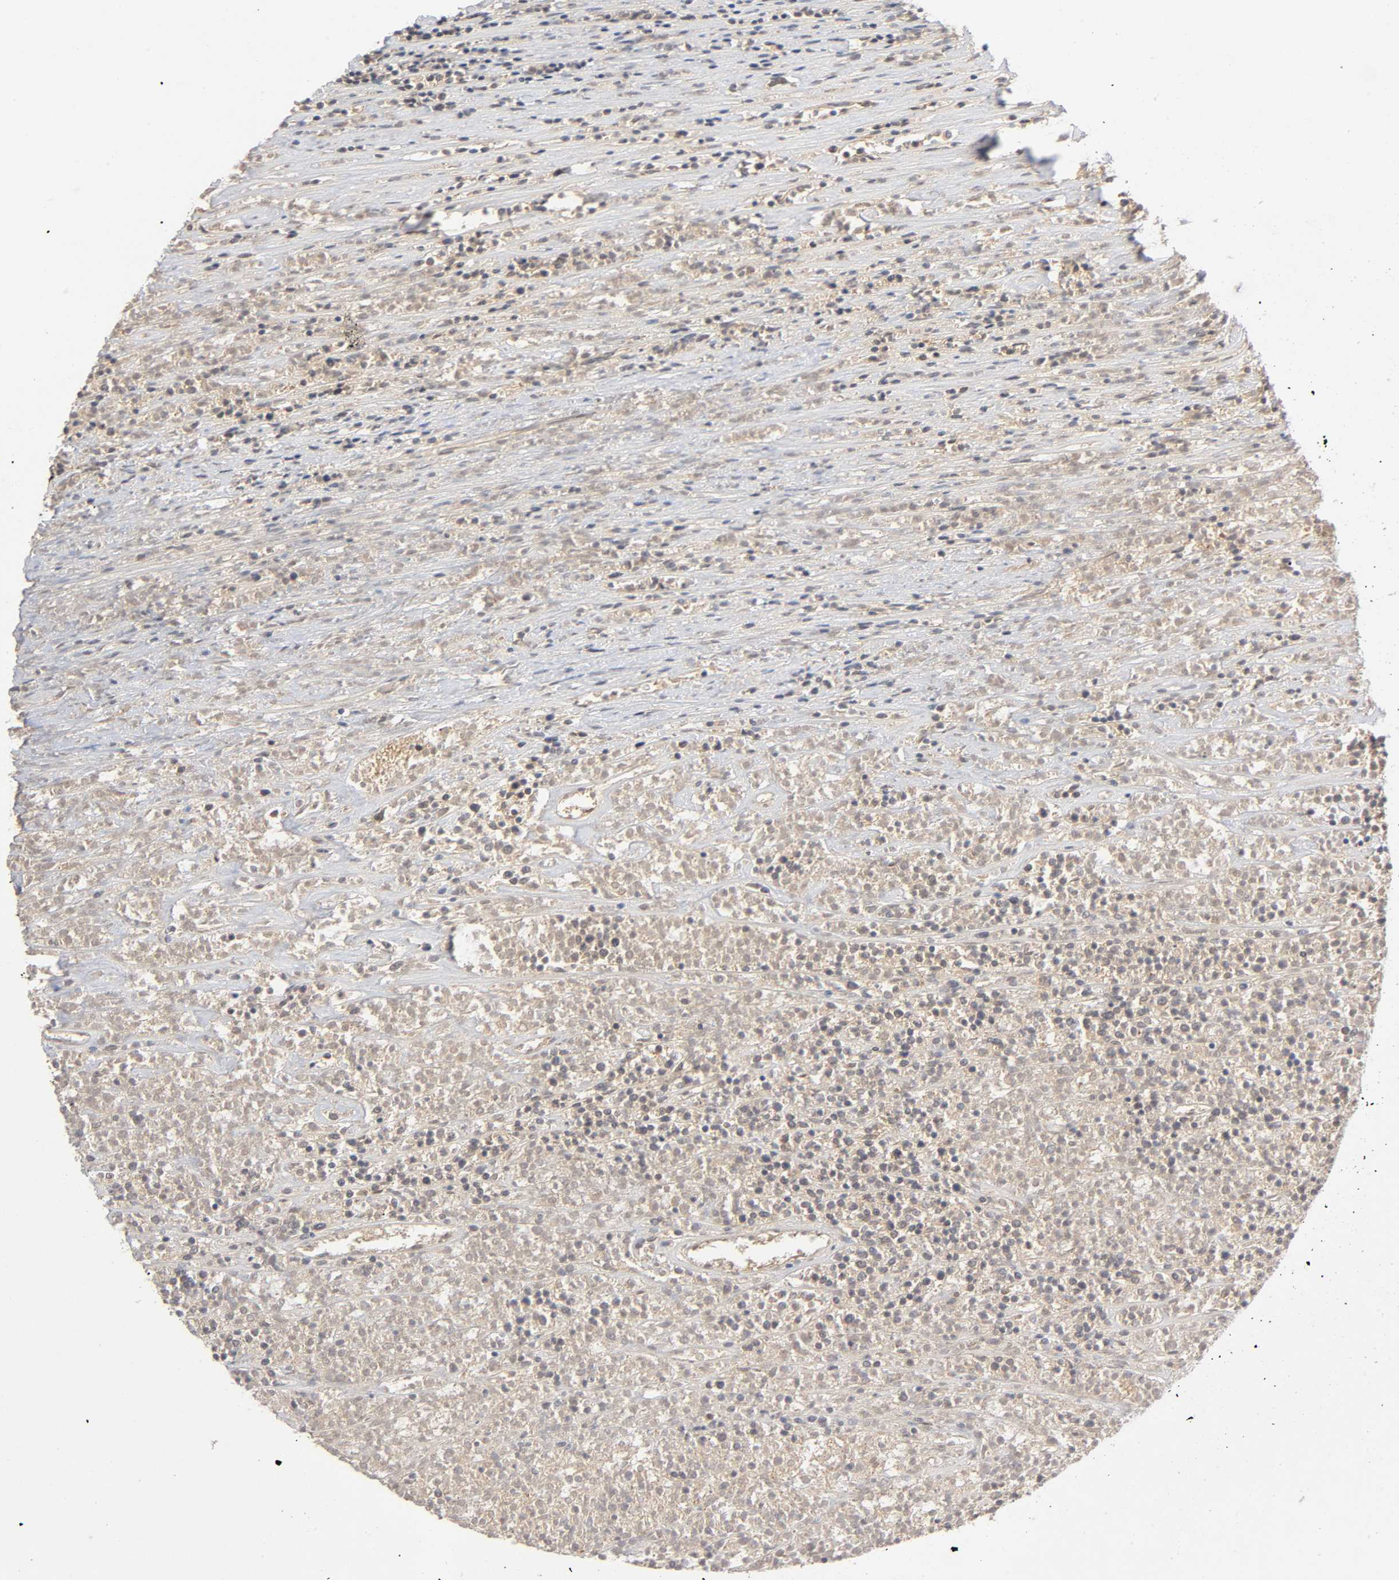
{"staining": {"intensity": "weak", "quantity": "25%-75%", "location": "cytoplasmic/membranous"}, "tissue": "lymphoma", "cell_type": "Tumor cells", "image_type": "cancer", "snomed": [{"axis": "morphology", "description": "Malignant lymphoma, non-Hodgkin's type, High grade"}, {"axis": "topography", "description": "Lymph node"}], "caption": "This image demonstrates IHC staining of lymphoma, with low weak cytoplasmic/membranous staining in about 25%-75% of tumor cells.", "gene": "CPB2", "patient": {"sex": "female", "age": 73}}